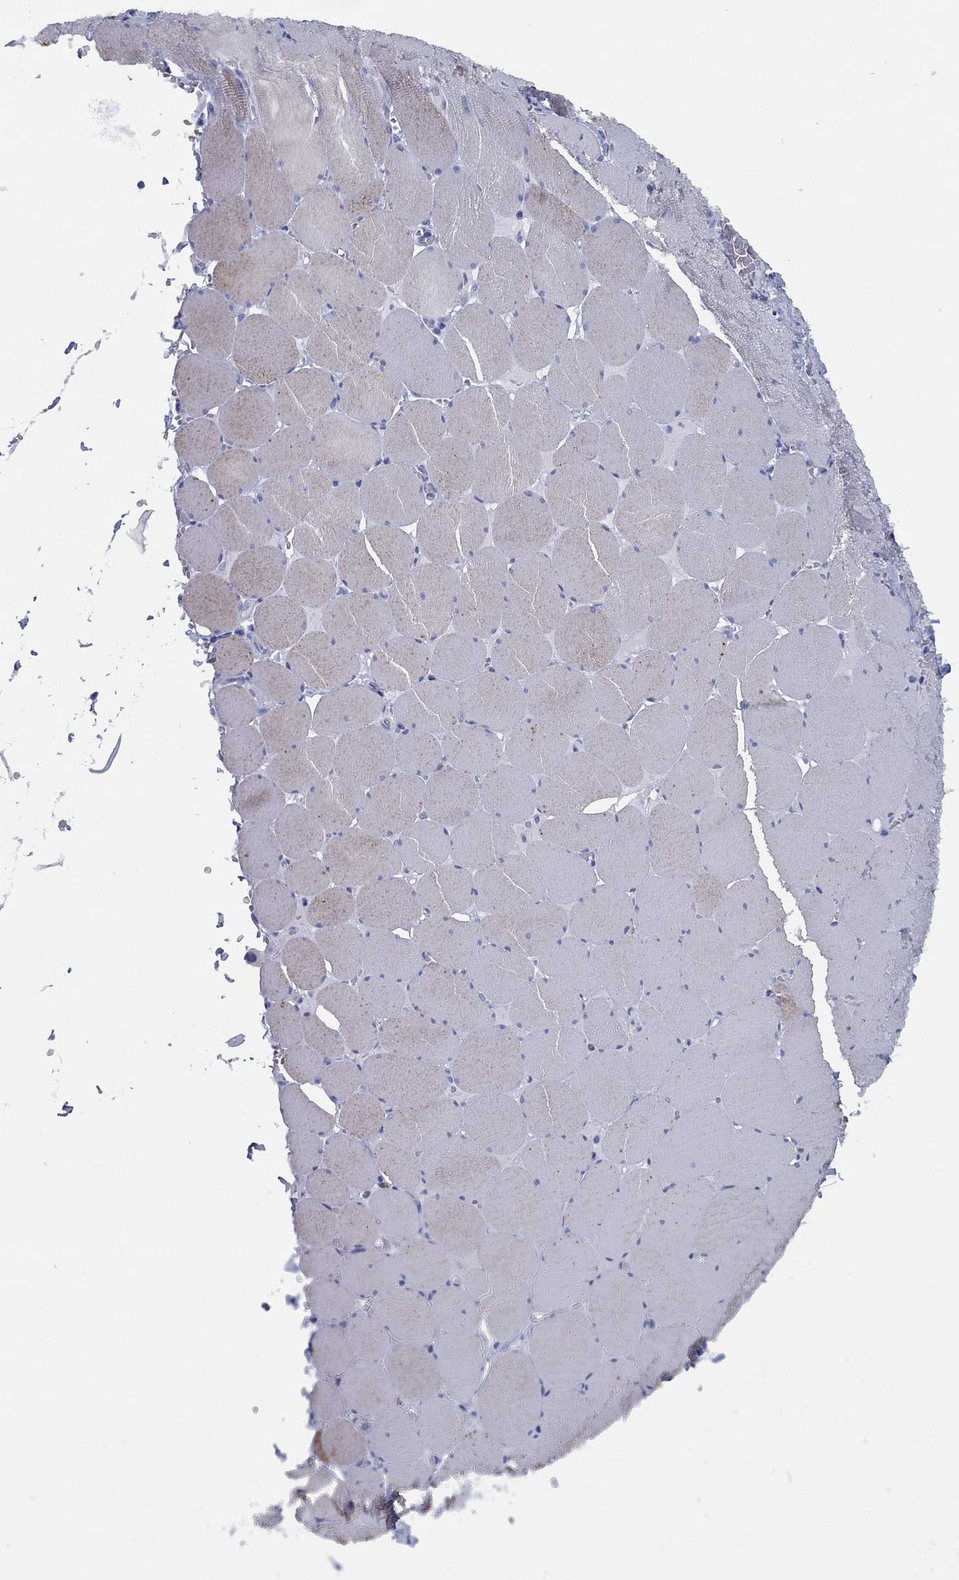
{"staining": {"intensity": "weak", "quantity": "<25%", "location": "cytoplasmic/membranous"}, "tissue": "skeletal muscle", "cell_type": "Myocytes", "image_type": "normal", "snomed": [{"axis": "morphology", "description": "Normal tissue, NOS"}, {"axis": "morphology", "description": "Malignant melanoma, Metastatic site"}, {"axis": "topography", "description": "Skeletal muscle"}], "caption": "Skeletal muscle stained for a protein using IHC shows no expression myocytes.", "gene": "TMEM252", "patient": {"sex": "male", "age": 50}}